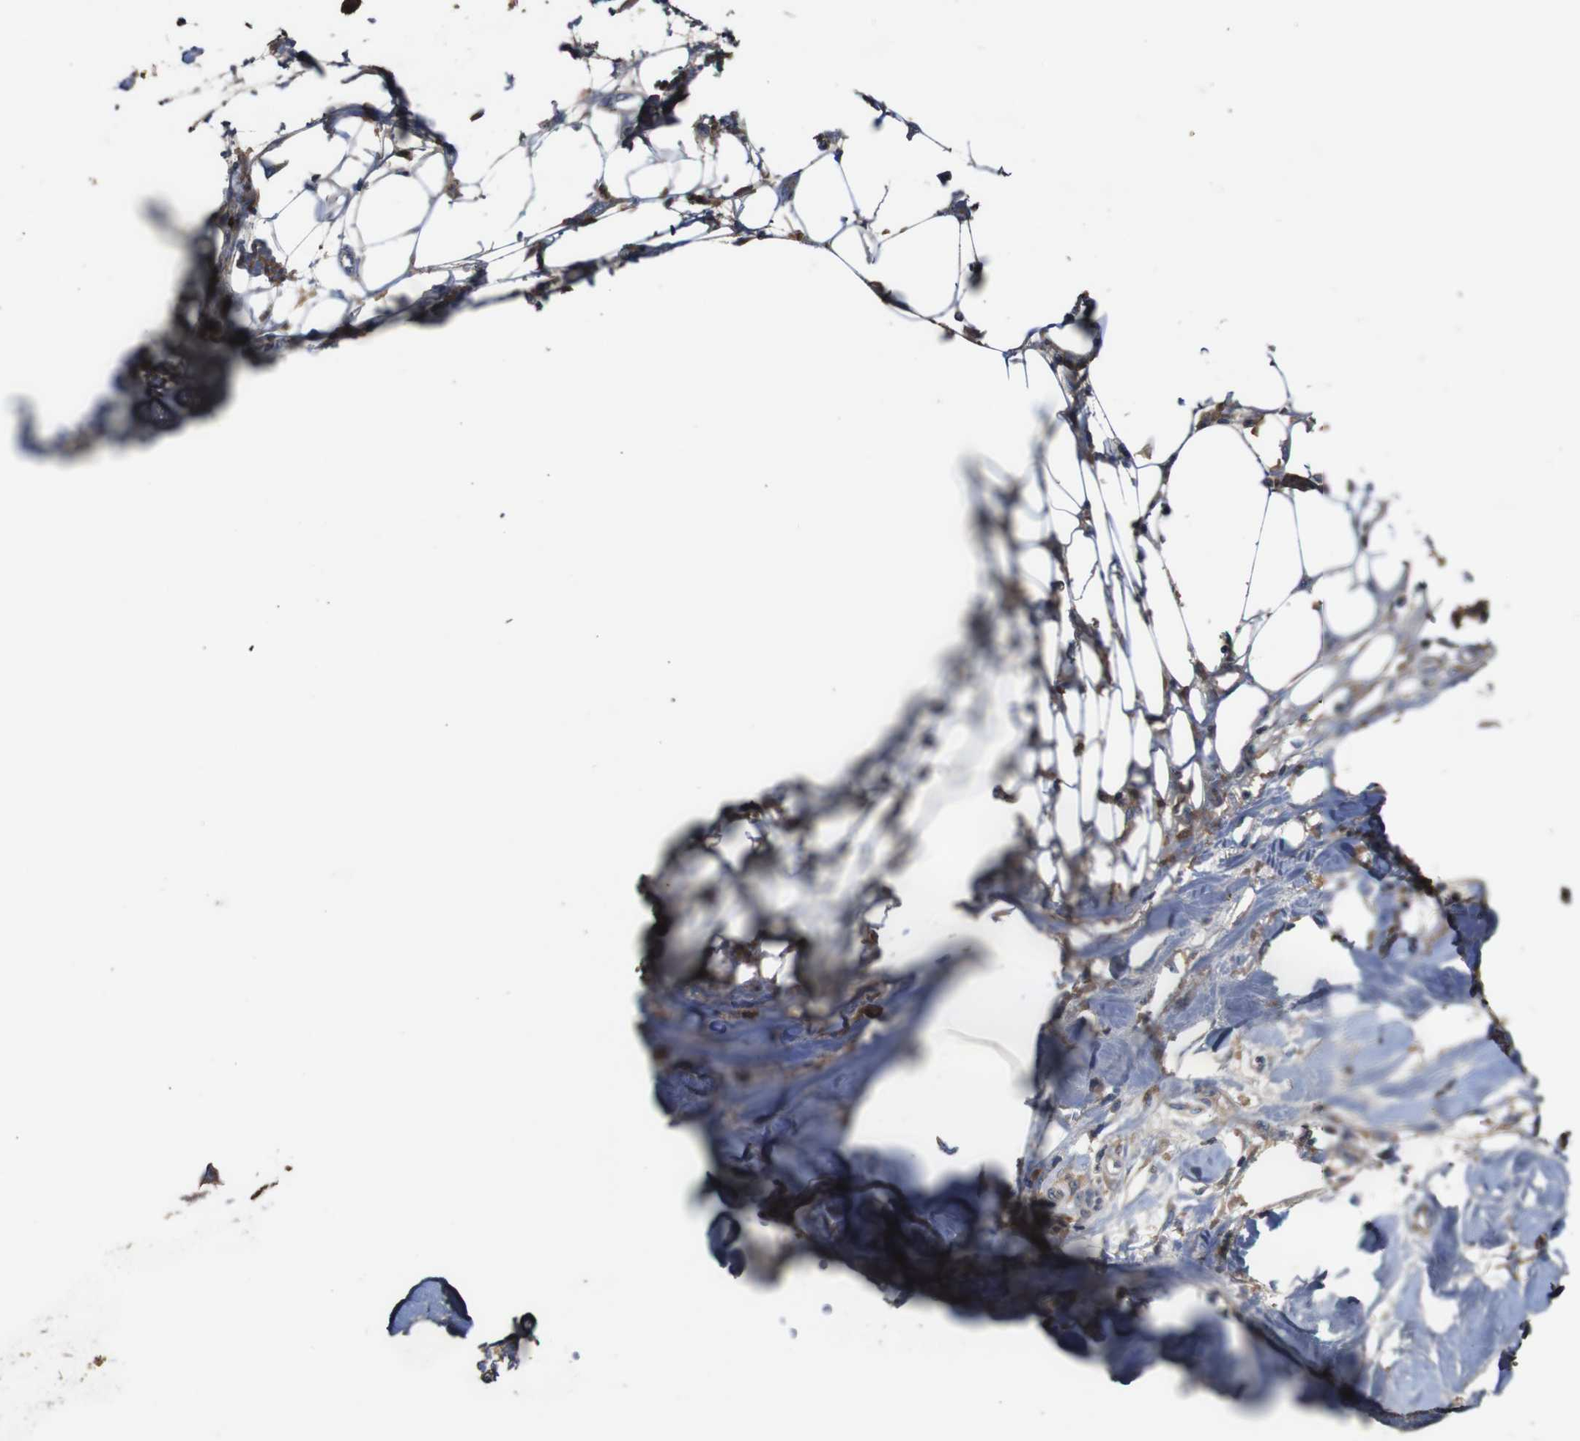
{"staining": {"intensity": "weak", "quantity": ">75%", "location": "cytoplasmic/membranous"}, "tissue": "adipose tissue", "cell_type": "Adipocytes", "image_type": "normal", "snomed": [{"axis": "morphology", "description": "Normal tissue, NOS"}, {"axis": "morphology", "description": "Squamous cell carcinoma, NOS"}, {"axis": "topography", "description": "Skin"}, {"axis": "topography", "description": "Peripheral nerve tissue"}], "caption": "DAB (3,3'-diaminobenzidine) immunohistochemical staining of unremarkable human adipose tissue displays weak cytoplasmic/membranous protein expression in about >75% of adipocytes. (brown staining indicates protein expression, while blue staining denotes nuclei).", "gene": "PTPN1", "patient": {"sex": "male", "age": 83}}